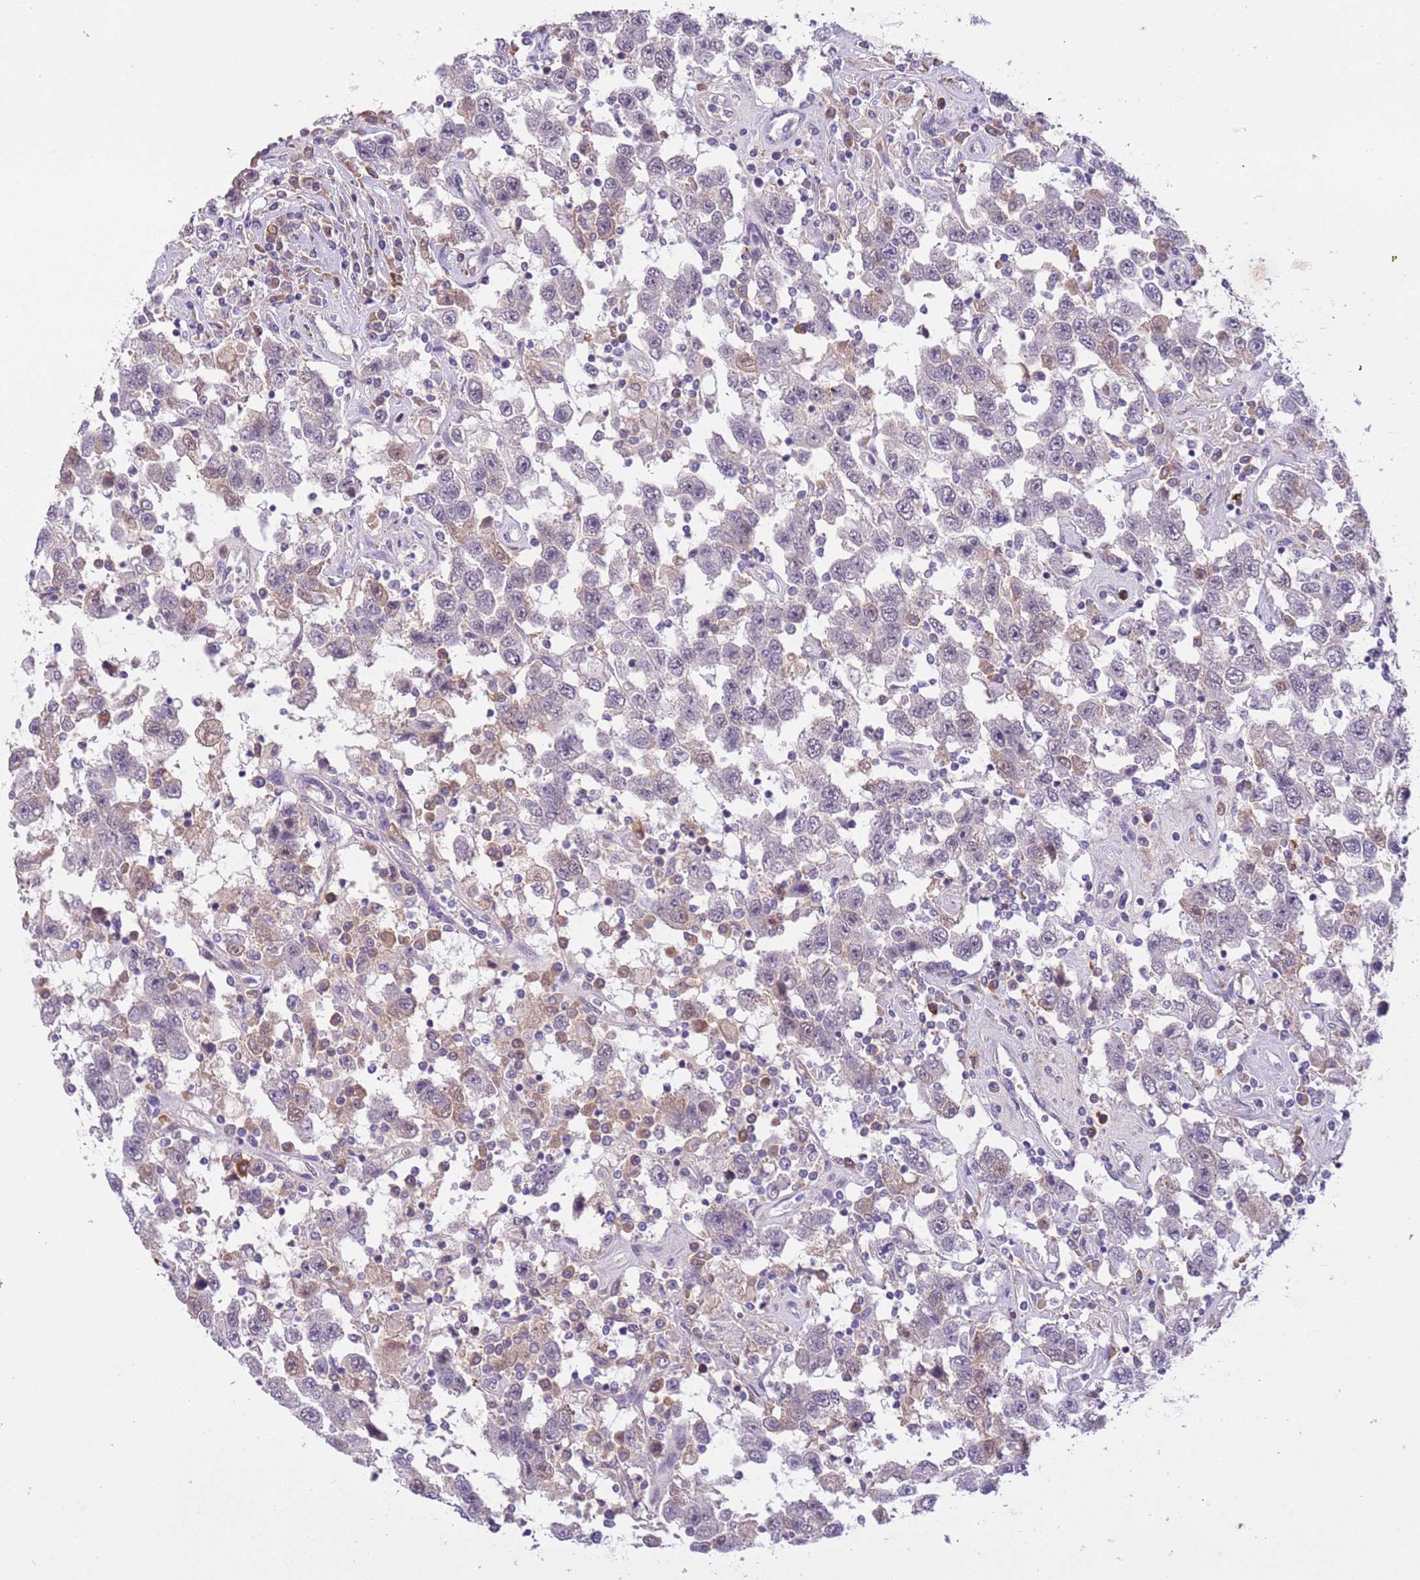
{"staining": {"intensity": "negative", "quantity": "none", "location": "none"}, "tissue": "testis cancer", "cell_type": "Tumor cells", "image_type": "cancer", "snomed": [{"axis": "morphology", "description": "Seminoma, NOS"}, {"axis": "topography", "description": "Testis"}], "caption": "A histopathology image of human testis cancer is negative for staining in tumor cells.", "gene": "MAGEF1", "patient": {"sex": "male", "age": 41}}